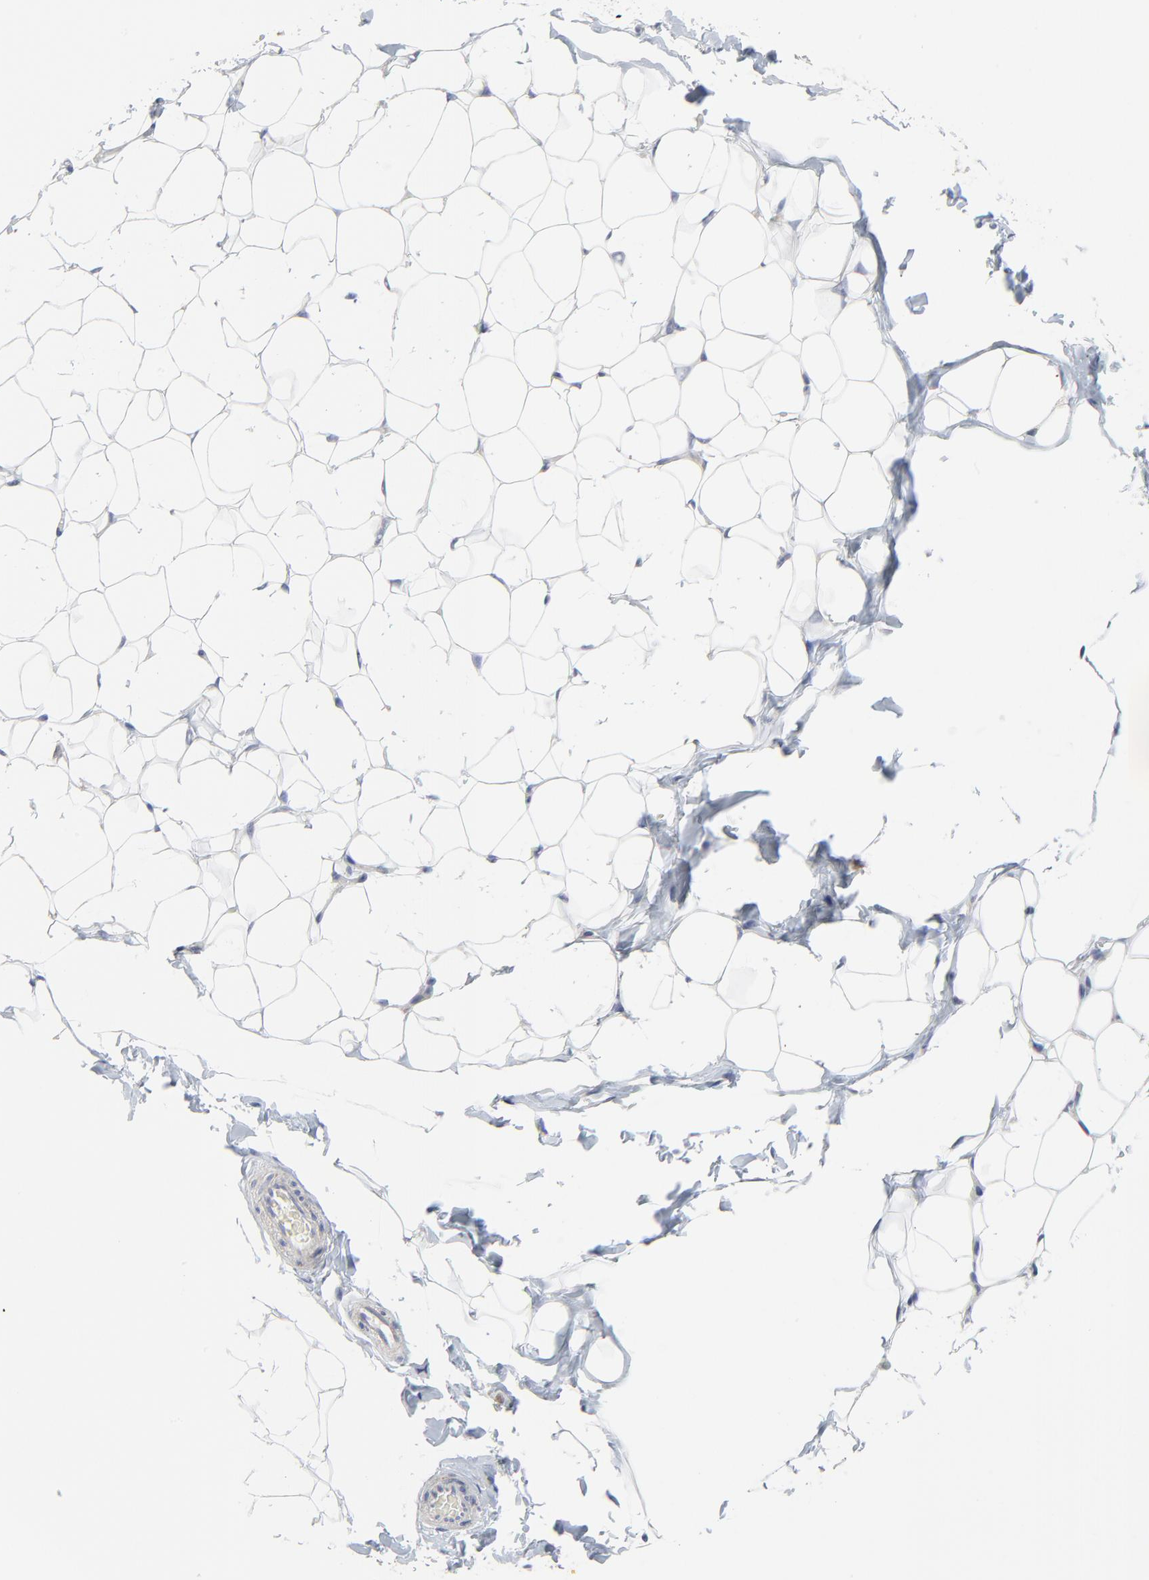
{"staining": {"intensity": "negative", "quantity": "none", "location": "none"}, "tissue": "adipose tissue", "cell_type": "Adipocytes", "image_type": "normal", "snomed": [{"axis": "morphology", "description": "Normal tissue, NOS"}, {"axis": "topography", "description": "Soft tissue"}], "caption": "Image shows no protein expression in adipocytes of unremarkable adipose tissue.", "gene": "DHRSX", "patient": {"sex": "male", "age": 26}}